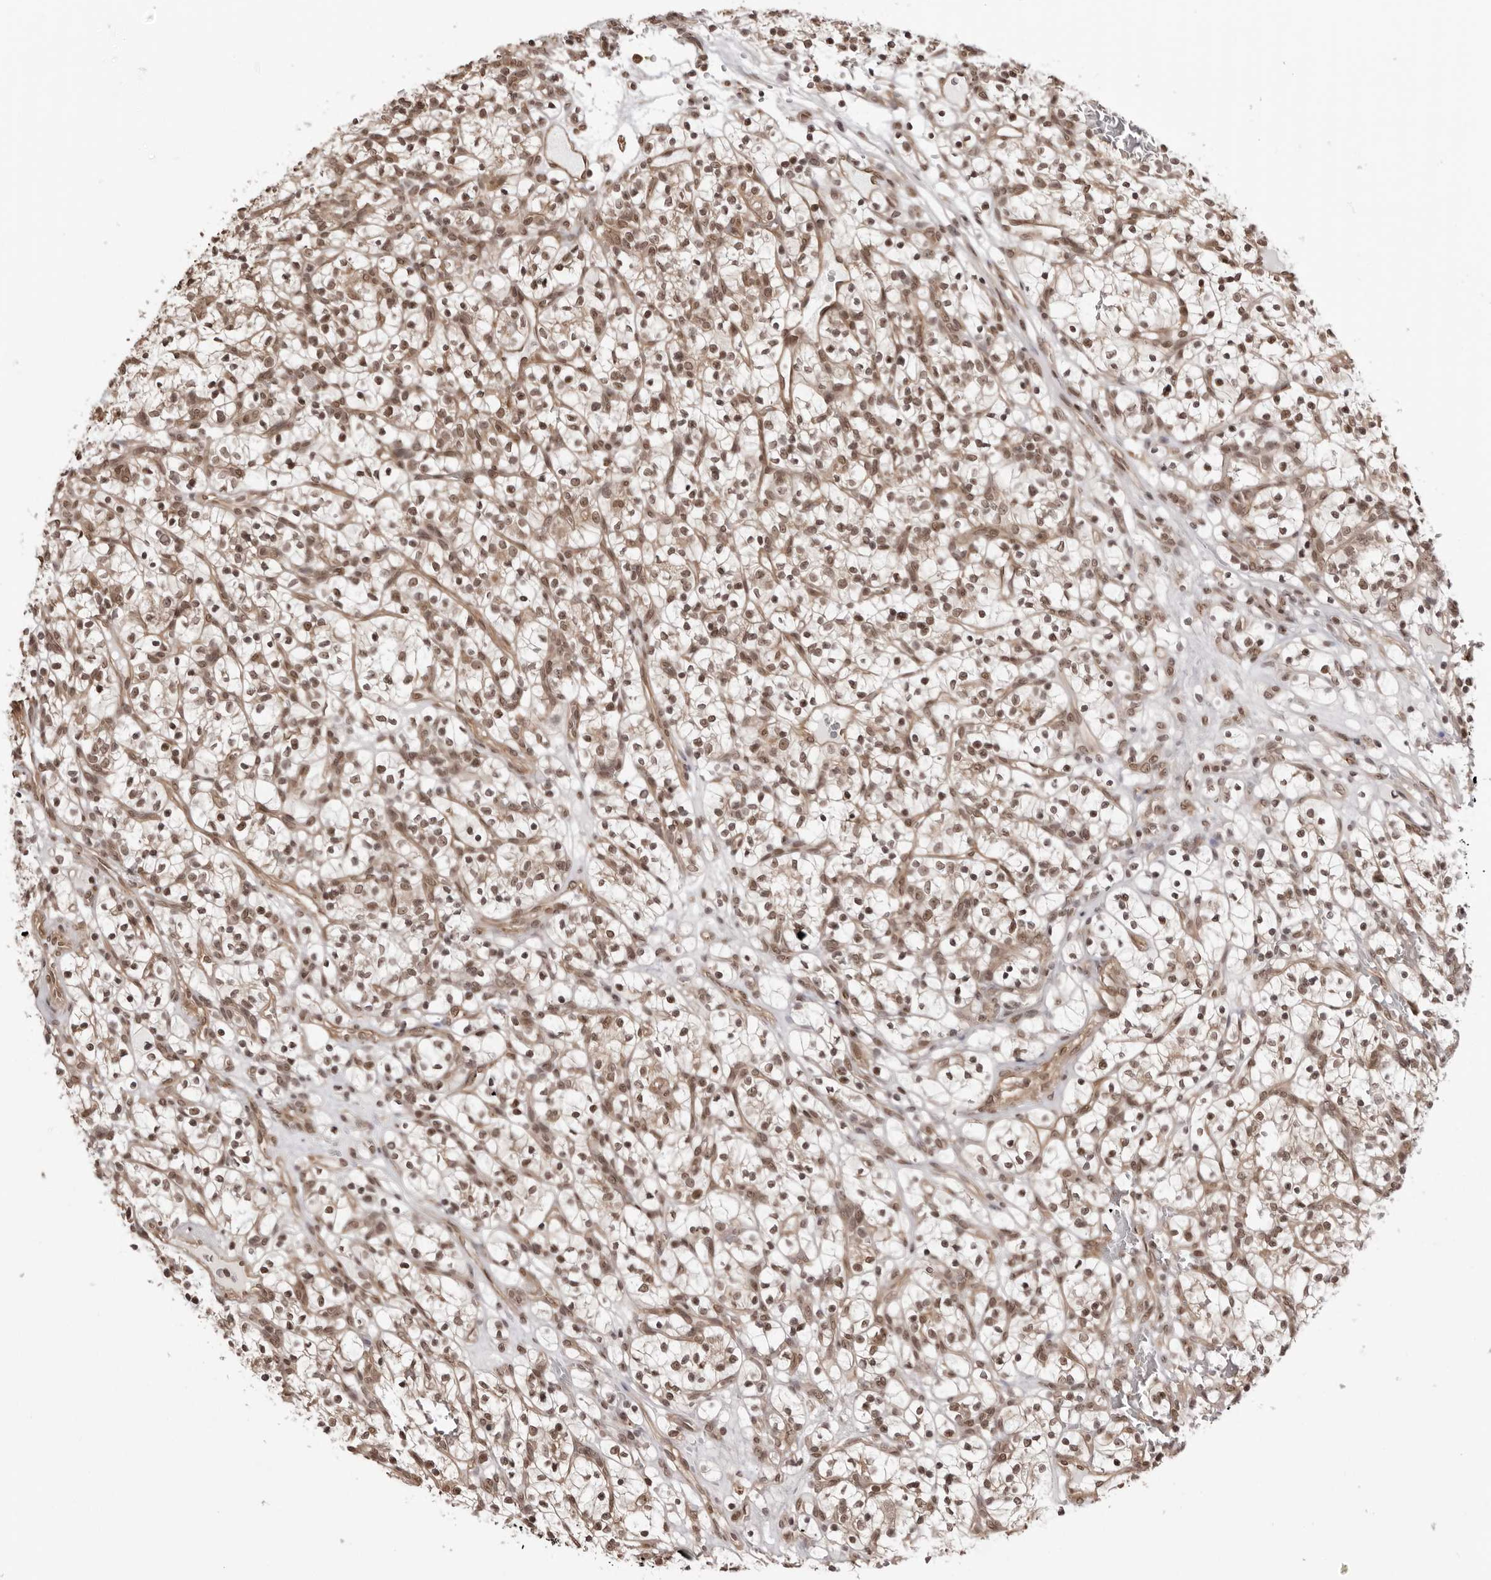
{"staining": {"intensity": "moderate", "quantity": ">75%", "location": "nuclear"}, "tissue": "renal cancer", "cell_type": "Tumor cells", "image_type": "cancer", "snomed": [{"axis": "morphology", "description": "Adenocarcinoma, NOS"}, {"axis": "topography", "description": "Kidney"}], "caption": "This photomicrograph reveals renal cancer (adenocarcinoma) stained with immunohistochemistry (IHC) to label a protein in brown. The nuclear of tumor cells show moderate positivity for the protein. Nuclei are counter-stained blue.", "gene": "SDE2", "patient": {"sex": "female", "age": 57}}